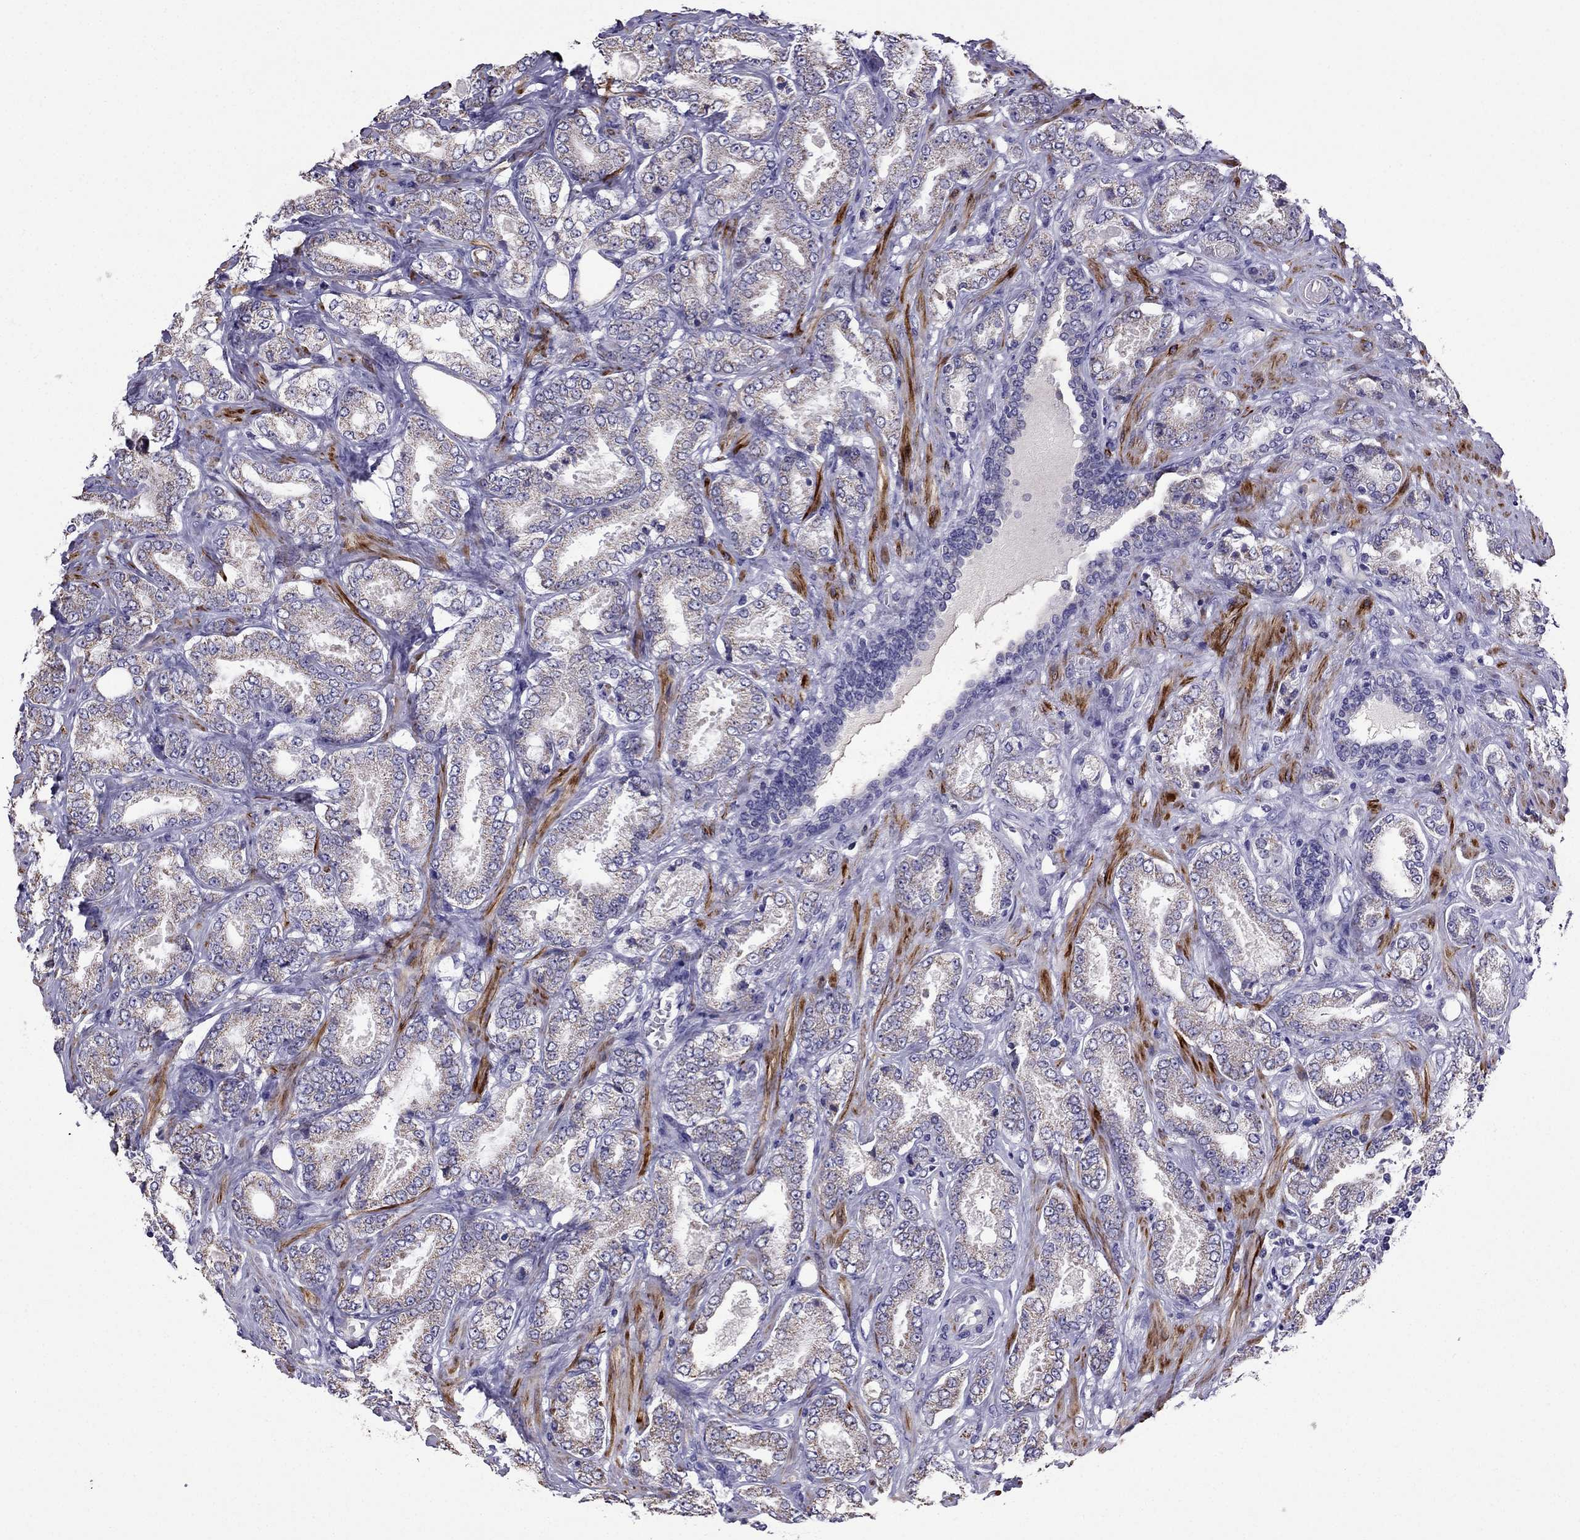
{"staining": {"intensity": "weak", "quantity": ">75%", "location": "cytoplasmic/membranous"}, "tissue": "prostate cancer", "cell_type": "Tumor cells", "image_type": "cancer", "snomed": [{"axis": "morphology", "description": "Adenocarcinoma, NOS"}, {"axis": "topography", "description": "Prostate"}], "caption": "High-power microscopy captured an immunohistochemistry micrograph of prostate cancer, revealing weak cytoplasmic/membranous expression in approximately >75% of tumor cells.", "gene": "DSC1", "patient": {"sex": "male", "age": 64}}